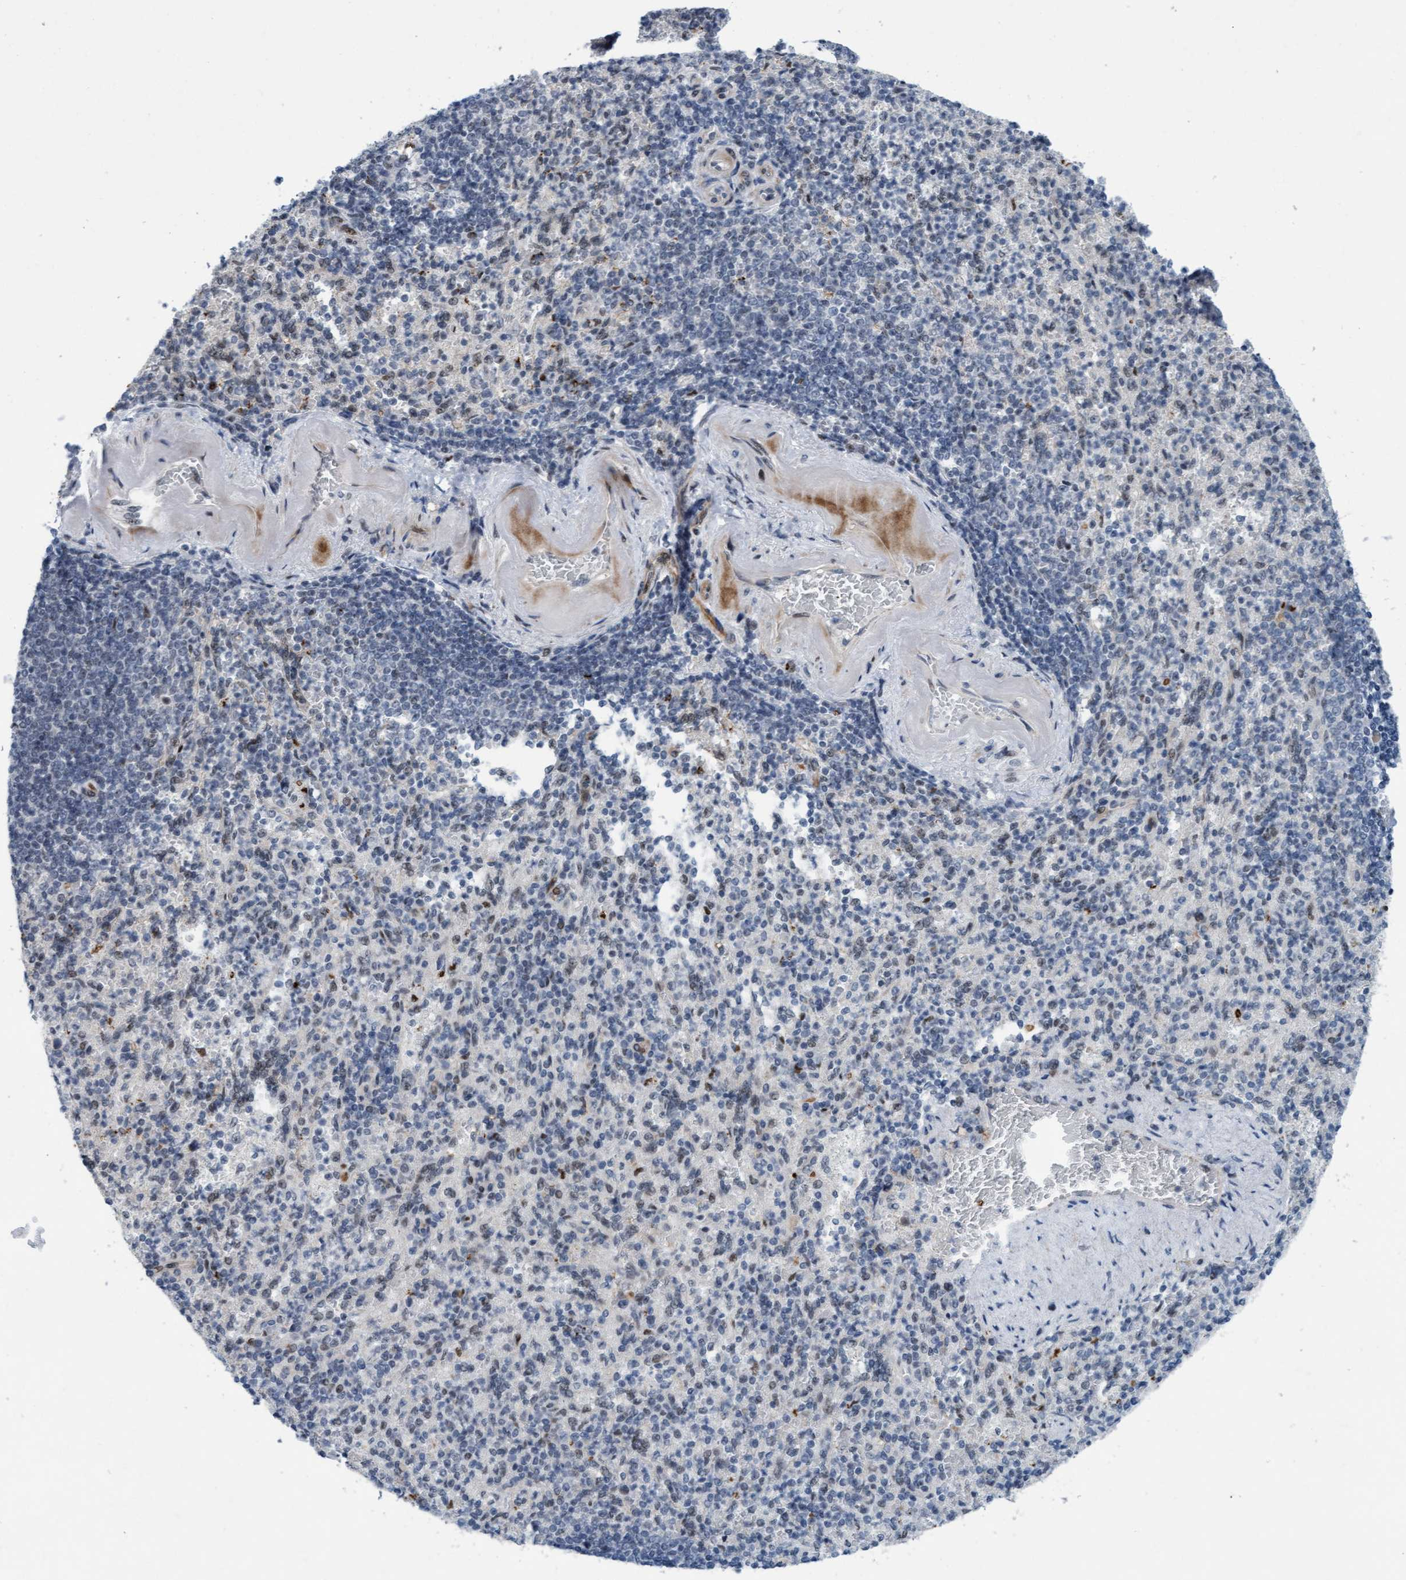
{"staining": {"intensity": "negative", "quantity": "none", "location": "none"}, "tissue": "spleen", "cell_type": "Cells in red pulp", "image_type": "normal", "snomed": [{"axis": "morphology", "description": "Normal tissue, NOS"}, {"axis": "topography", "description": "Spleen"}], "caption": "A histopathology image of spleen stained for a protein demonstrates no brown staining in cells in red pulp.", "gene": "CWC27", "patient": {"sex": "female", "age": 74}}